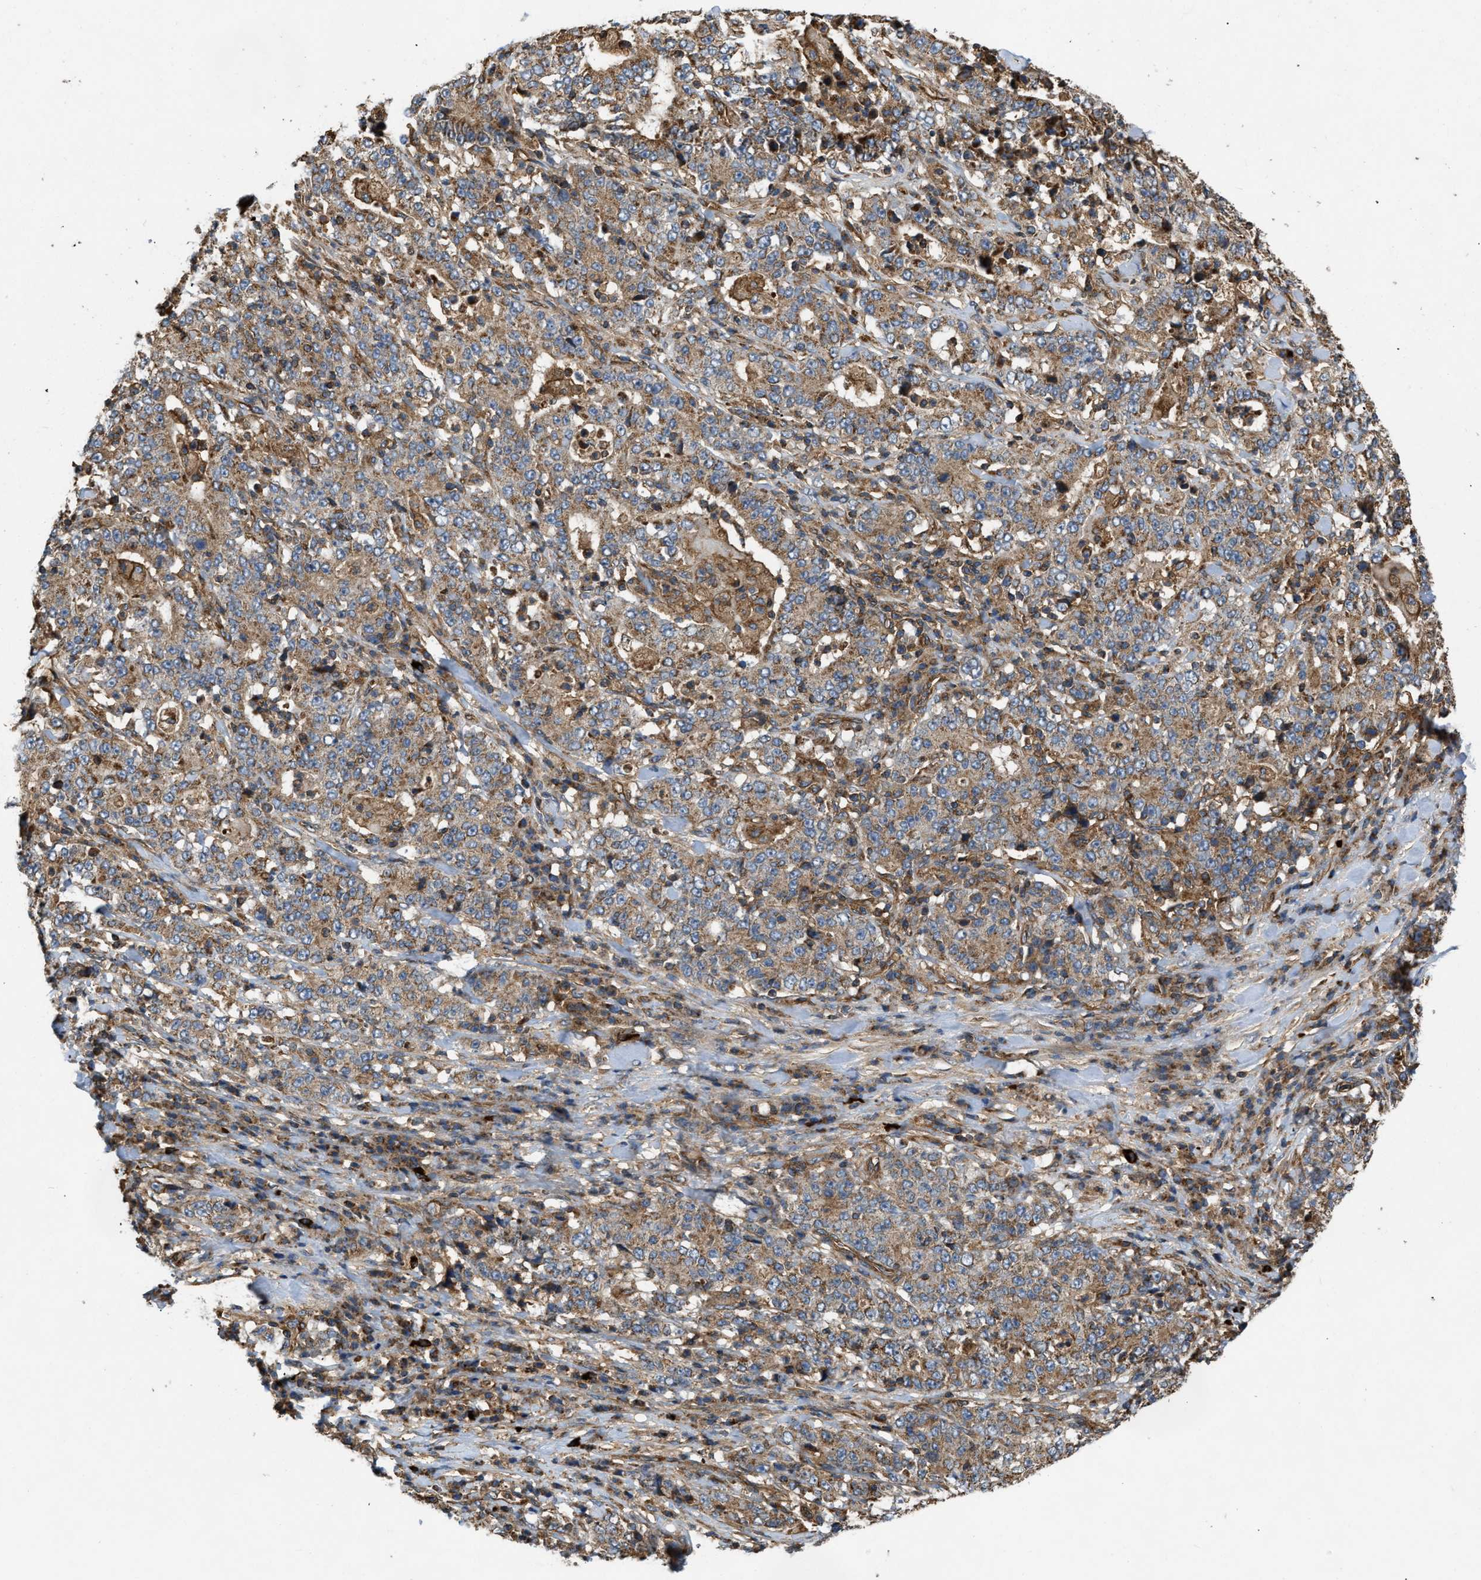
{"staining": {"intensity": "moderate", "quantity": ">75%", "location": "cytoplasmic/membranous"}, "tissue": "stomach cancer", "cell_type": "Tumor cells", "image_type": "cancer", "snomed": [{"axis": "morphology", "description": "Normal tissue, NOS"}, {"axis": "morphology", "description": "Adenocarcinoma, NOS"}, {"axis": "topography", "description": "Stomach, upper"}, {"axis": "topography", "description": "Stomach"}], "caption": "About >75% of tumor cells in human stomach cancer exhibit moderate cytoplasmic/membranous protein expression as visualized by brown immunohistochemical staining.", "gene": "GNB4", "patient": {"sex": "male", "age": 59}}